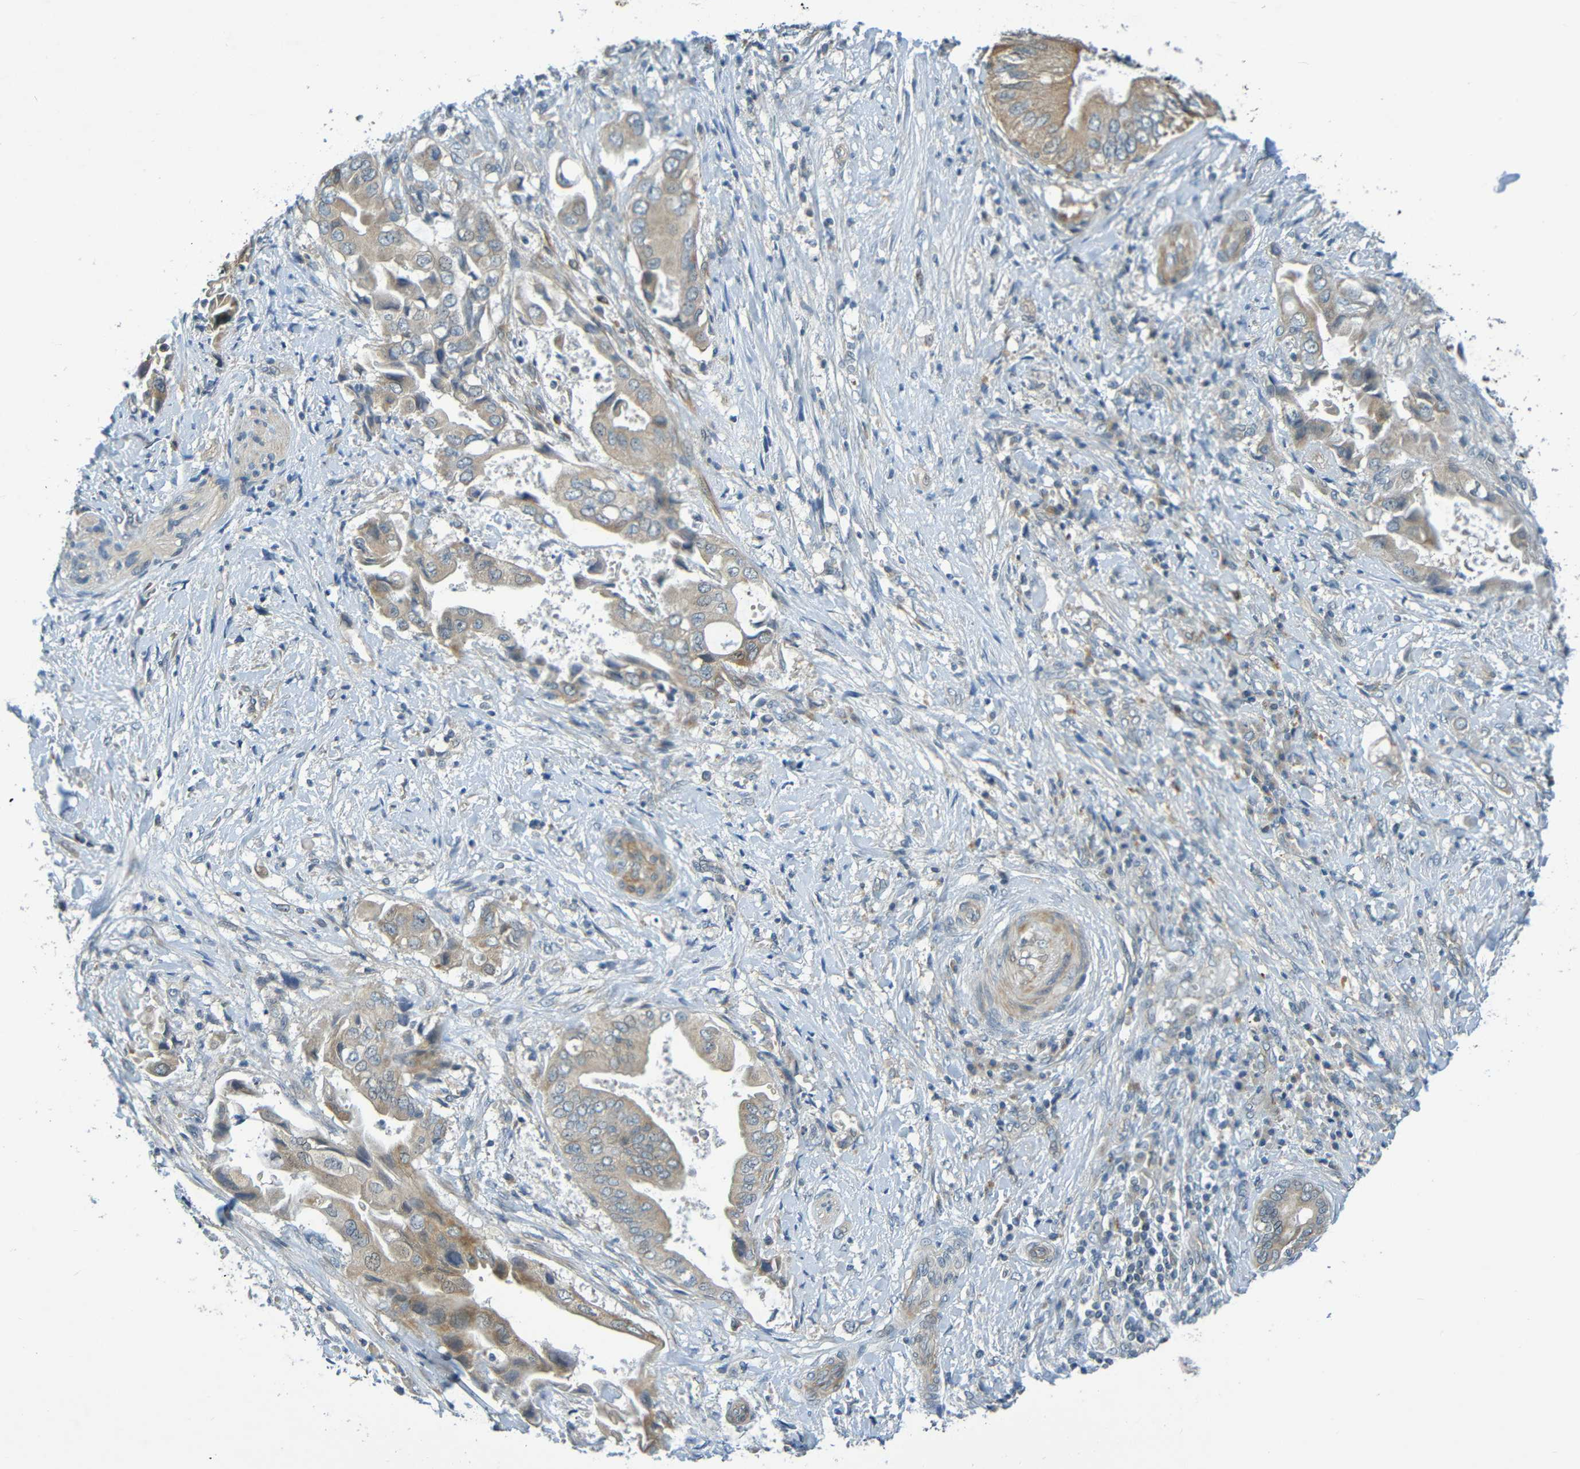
{"staining": {"intensity": "weak", "quantity": ">75%", "location": "cytoplasmic/membranous"}, "tissue": "liver cancer", "cell_type": "Tumor cells", "image_type": "cancer", "snomed": [{"axis": "morphology", "description": "Cholangiocarcinoma"}, {"axis": "topography", "description": "Liver"}], "caption": "This photomicrograph shows immunohistochemistry (IHC) staining of human cholangiocarcinoma (liver), with low weak cytoplasmic/membranous expression in approximately >75% of tumor cells.", "gene": "CYP4F2", "patient": {"sex": "male", "age": 58}}